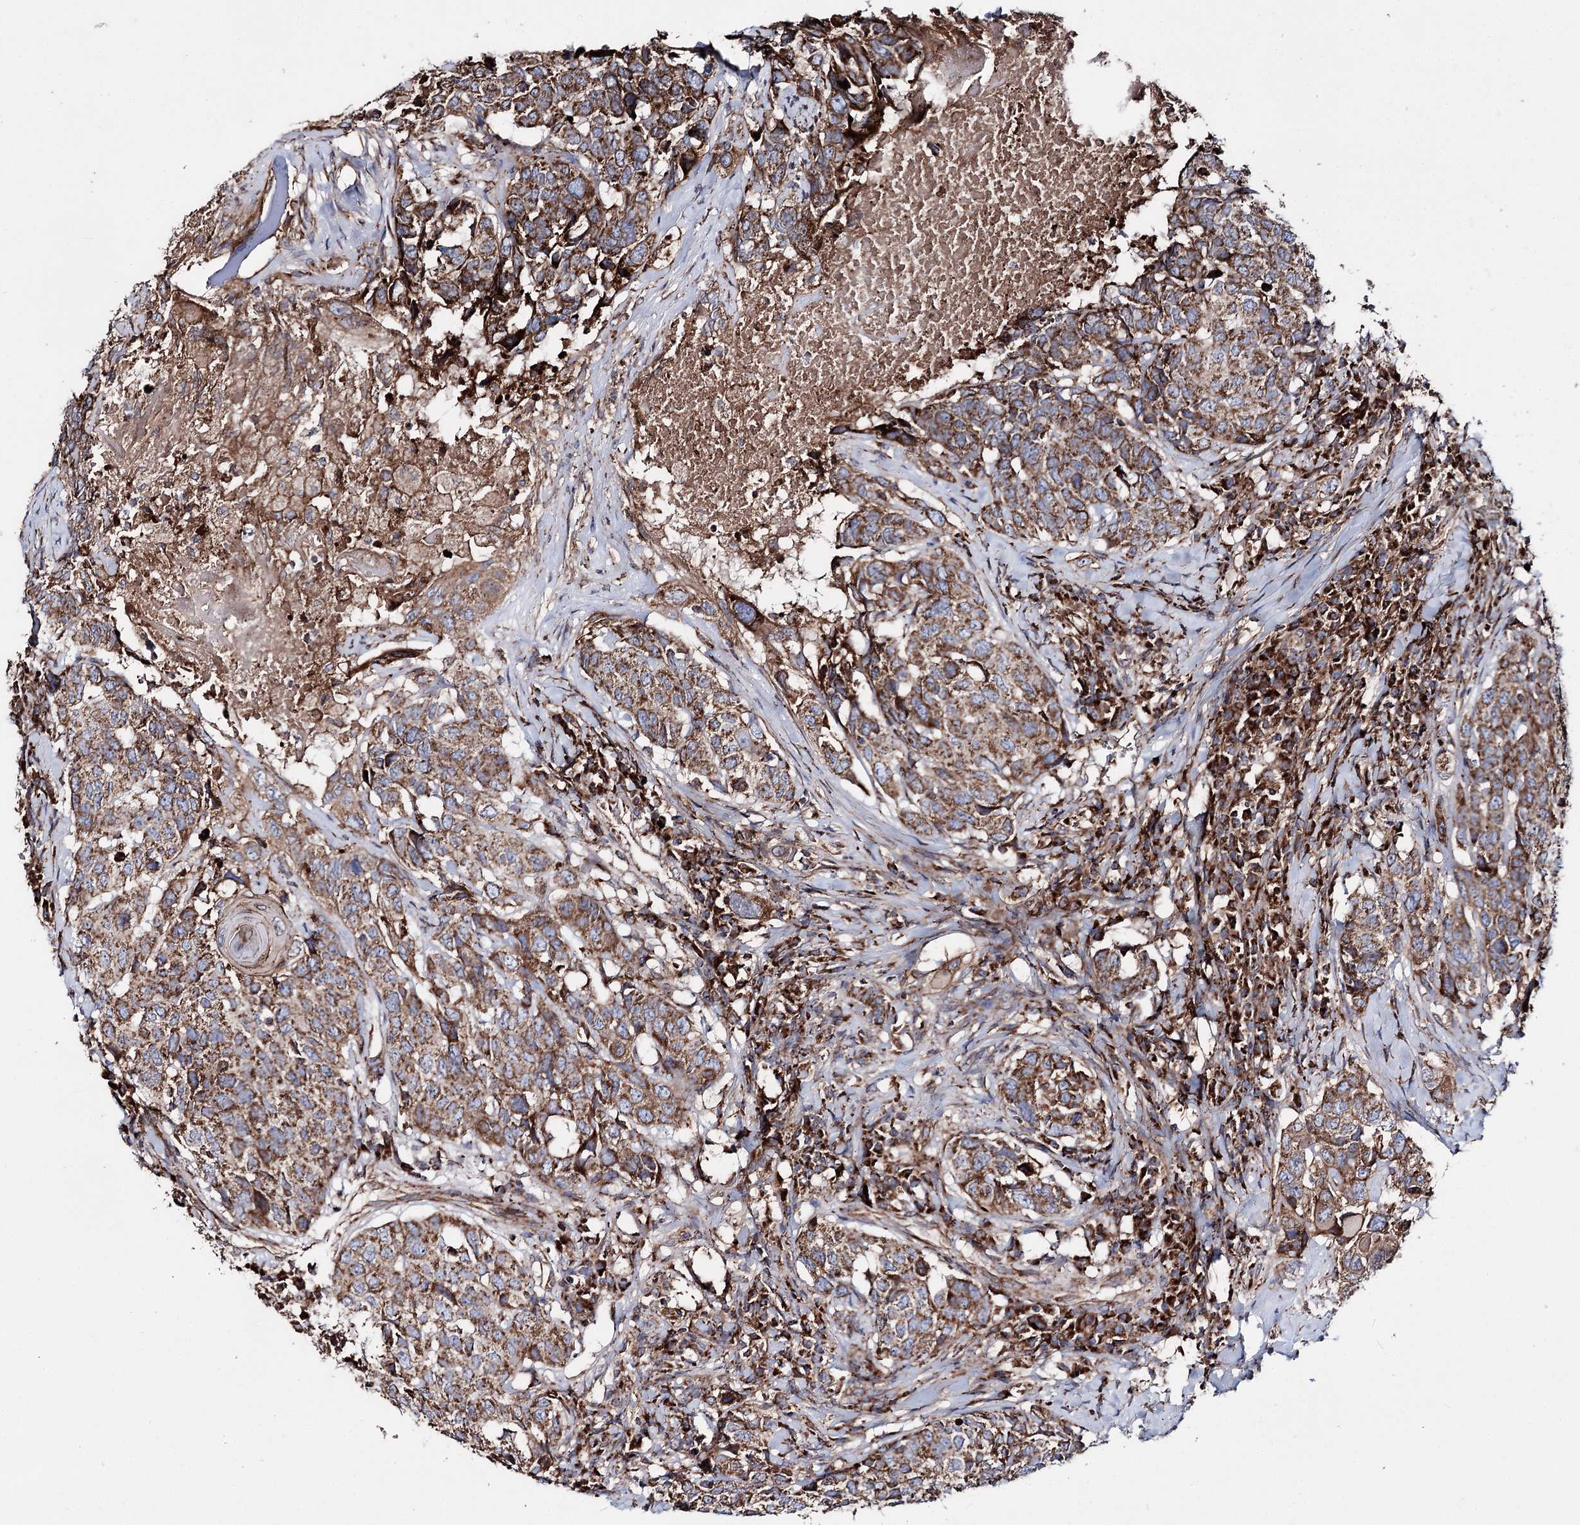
{"staining": {"intensity": "moderate", "quantity": ">75%", "location": "cytoplasmic/membranous"}, "tissue": "head and neck cancer", "cell_type": "Tumor cells", "image_type": "cancer", "snomed": [{"axis": "morphology", "description": "Squamous cell carcinoma, NOS"}, {"axis": "topography", "description": "Head-Neck"}], "caption": "Head and neck squamous cell carcinoma stained for a protein (brown) displays moderate cytoplasmic/membranous positive positivity in approximately >75% of tumor cells.", "gene": "MSANTD2", "patient": {"sex": "male", "age": 66}}